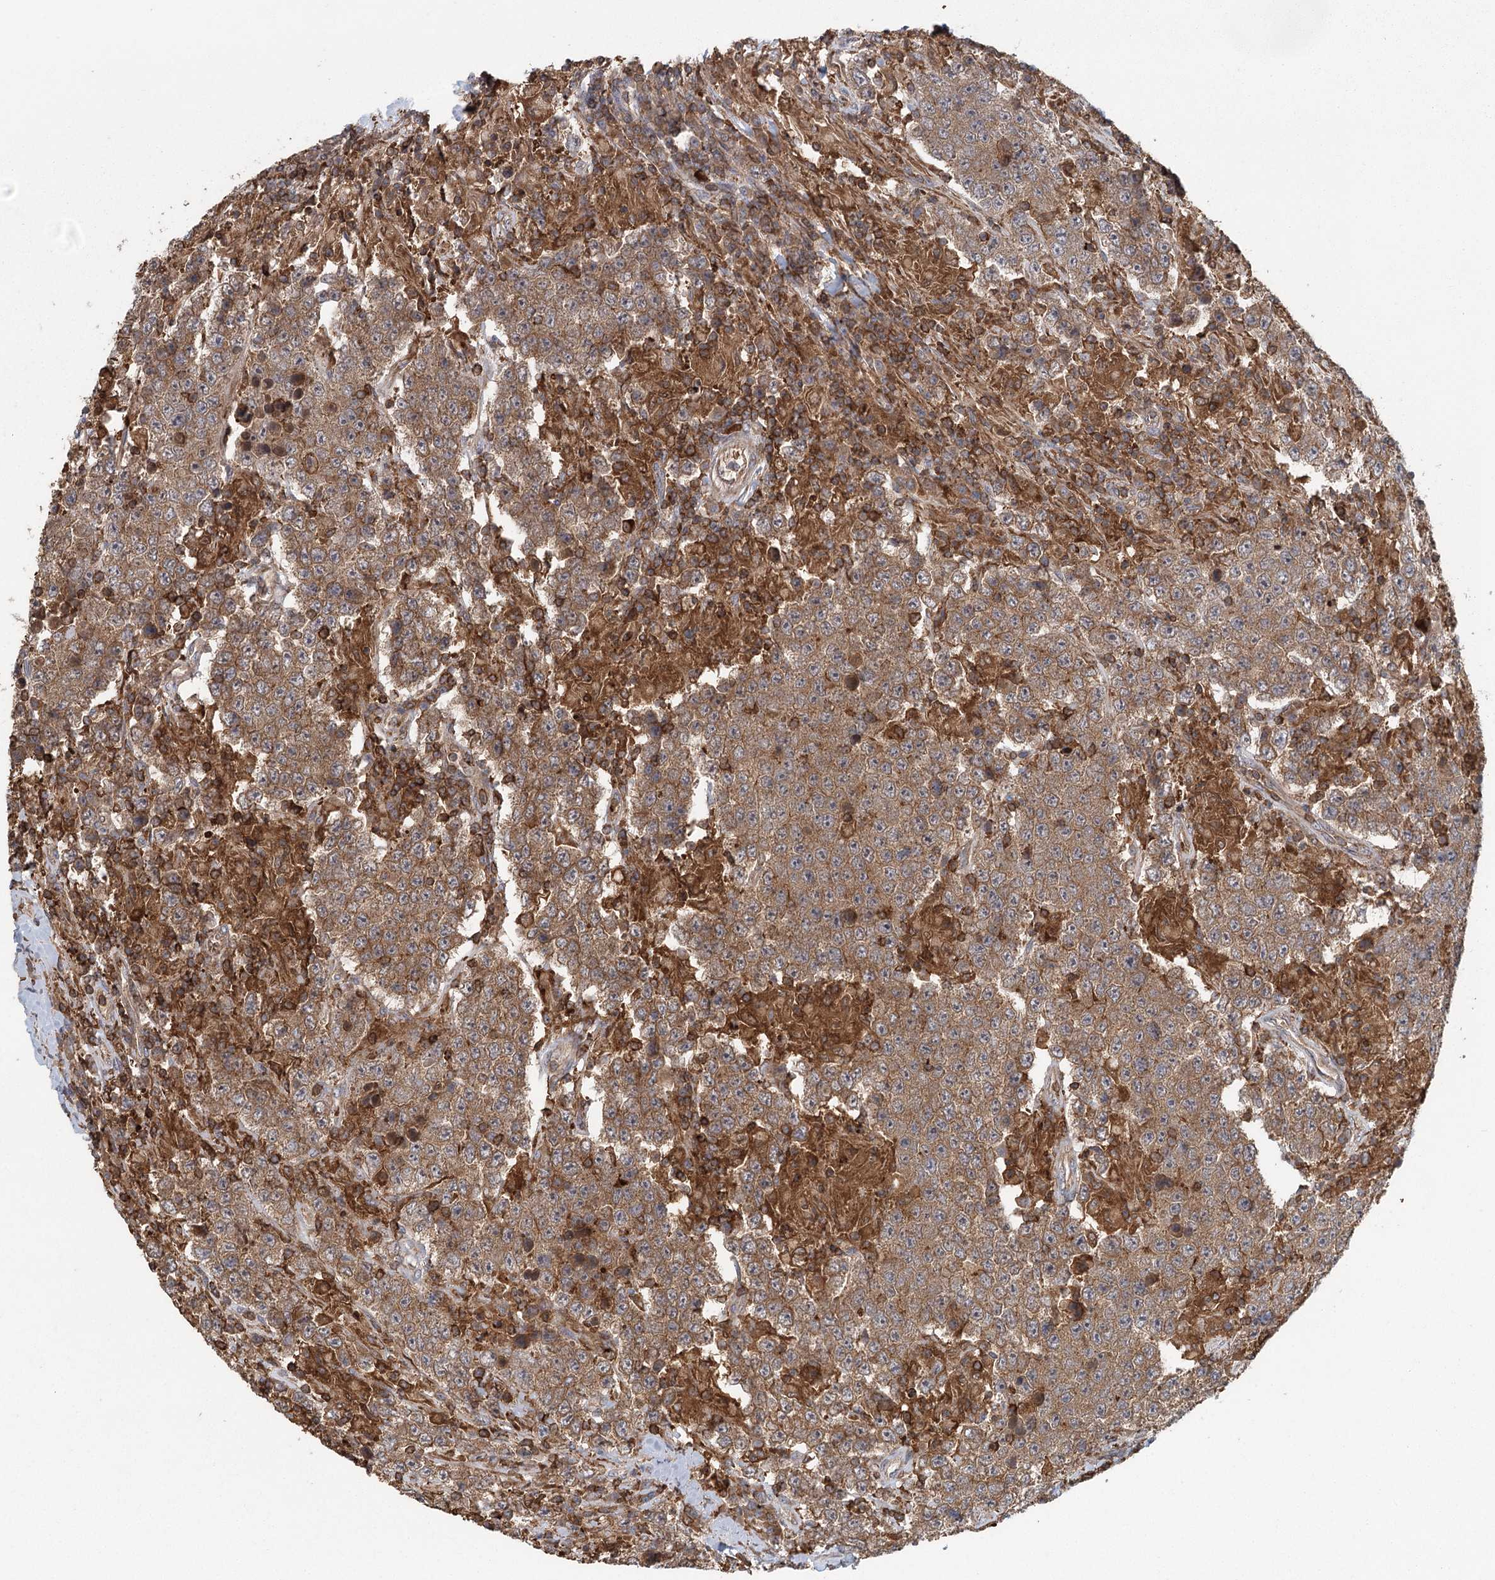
{"staining": {"intensity": "moderate", "quantity": ">75%", "location": "cytoplasmic/membranous"}, "tissue": "testis cancer", "cell_type": "Tumor cells", "image_type": "cancer", "snomed": [{"axis": "morphology", "description": "Normal tissue, NOS"}, {"axis": "morphology", "description": "Urothelial carcinoma, High grade"}, {"axis": "morphology", "description": "Seminoma, NOS"}, {"axis": "morphology", "description": "Carcinoma, Embryonal, NOS"}, {"axis": "topography", "description": "Urinary bladder"}, {"axis": "topography", "description": "Testis"}], "caption": "The photomicrograph exhibits immunohistochemical staining of testis cancer (urothelial carcinoma (high-grade)). There is moderate cytoplasmic/membranous staining is appreciated in about >75% of tumor cells. The staining is performed using DAB brown chromogen to label protein expression. The nuclei are counter-stained blue using hematoxylin.", "gene": "PLEKHA7", "patient": {"sex": "male", "age": 41}}